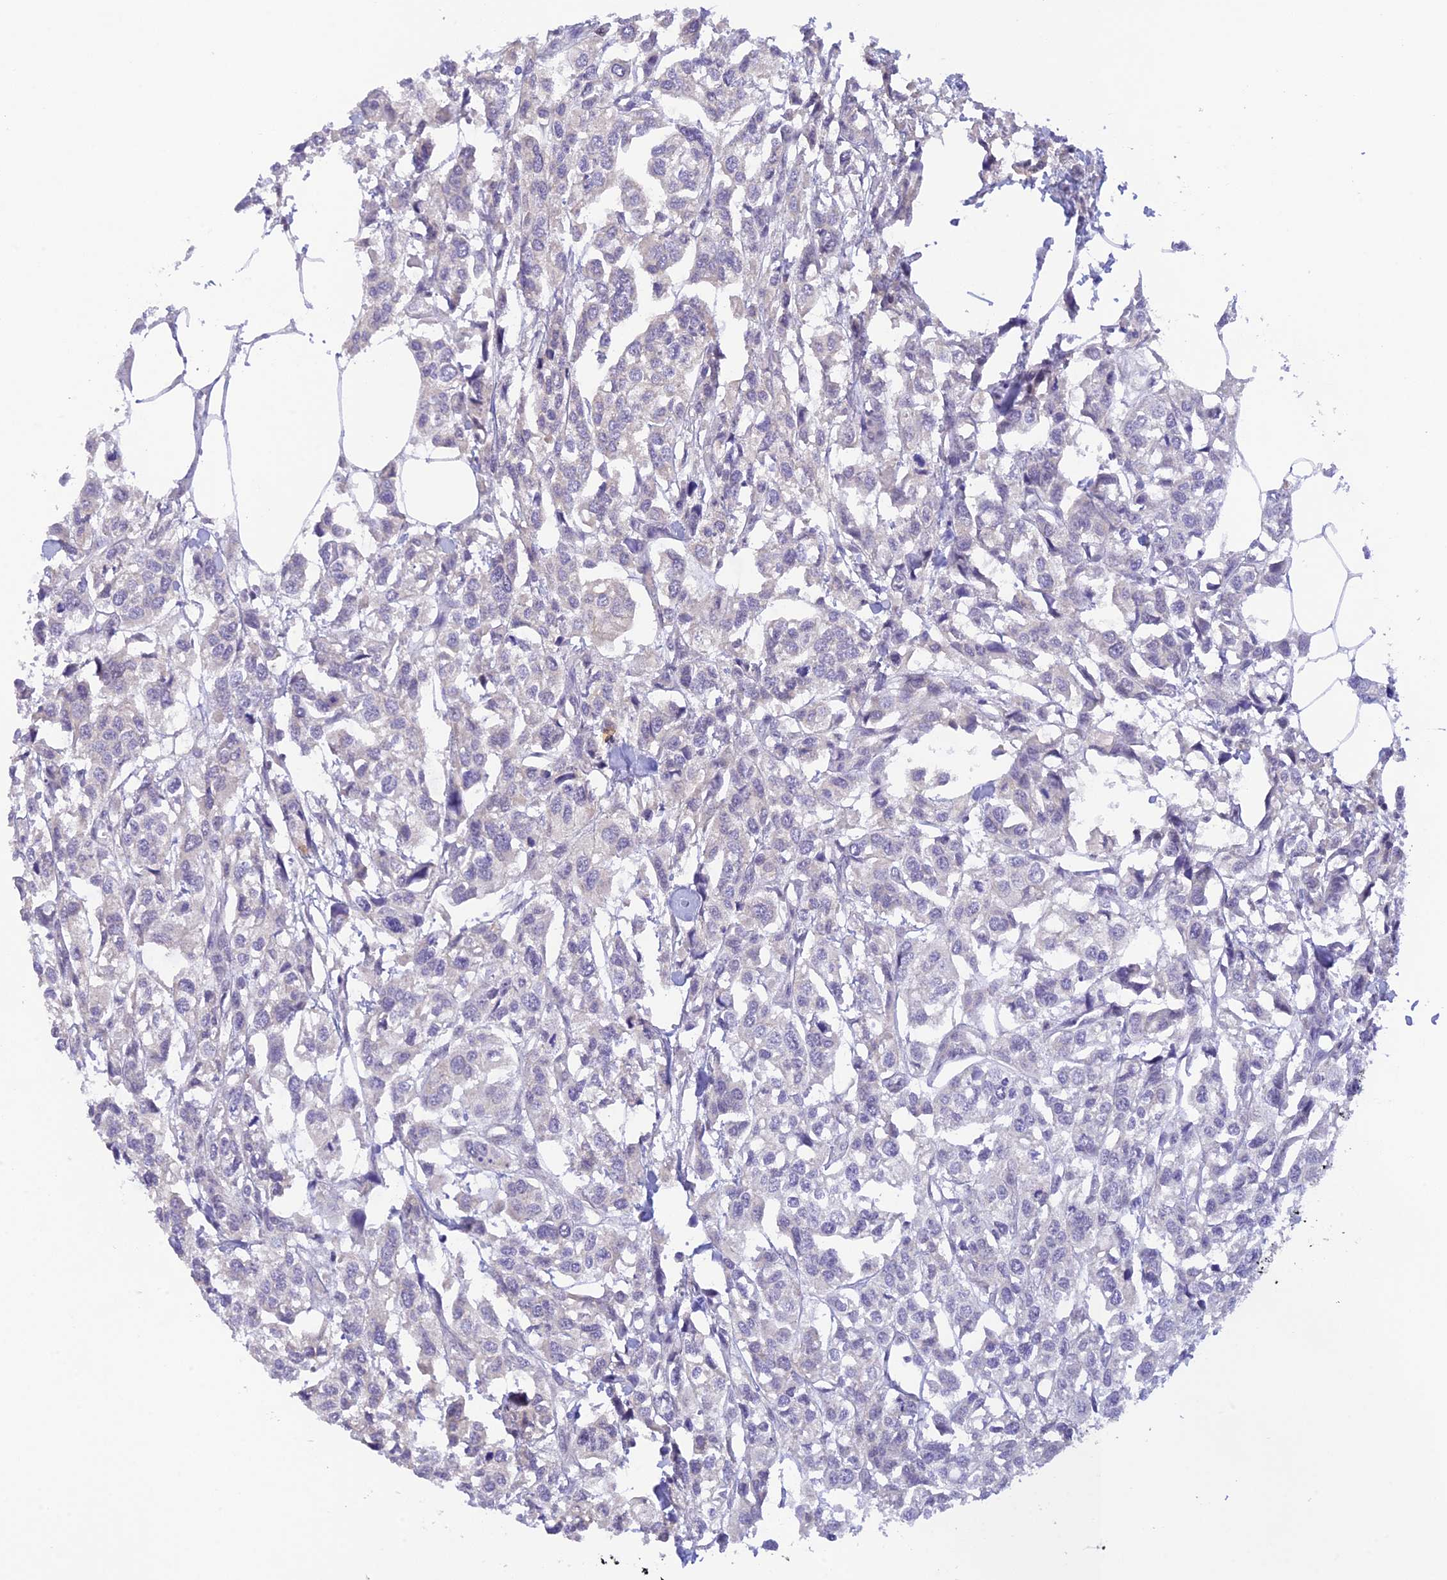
{"staining": {"intensity": "negative", "quantity": "none", "location": "none"}, "tissue": "urothelial cancer", "cell_type": "Tumor cells", "image_type": "cancer", "snomed": [{"axis": "morphology", "description": "Urothelial carcinoma, High grade"}, {"axis": "topography", "description": "Urinary bladder"}], "caption": "DAB immunohistochemical staining of high-grade urothelial carcinoma exhibits no significant expression in tumor cells. (Brightfield microscopy of DAB immunohistochemistry (IHC) at high magnification).", "gene": "THAP11", "patient": {"sex": "male", "age": 67}}